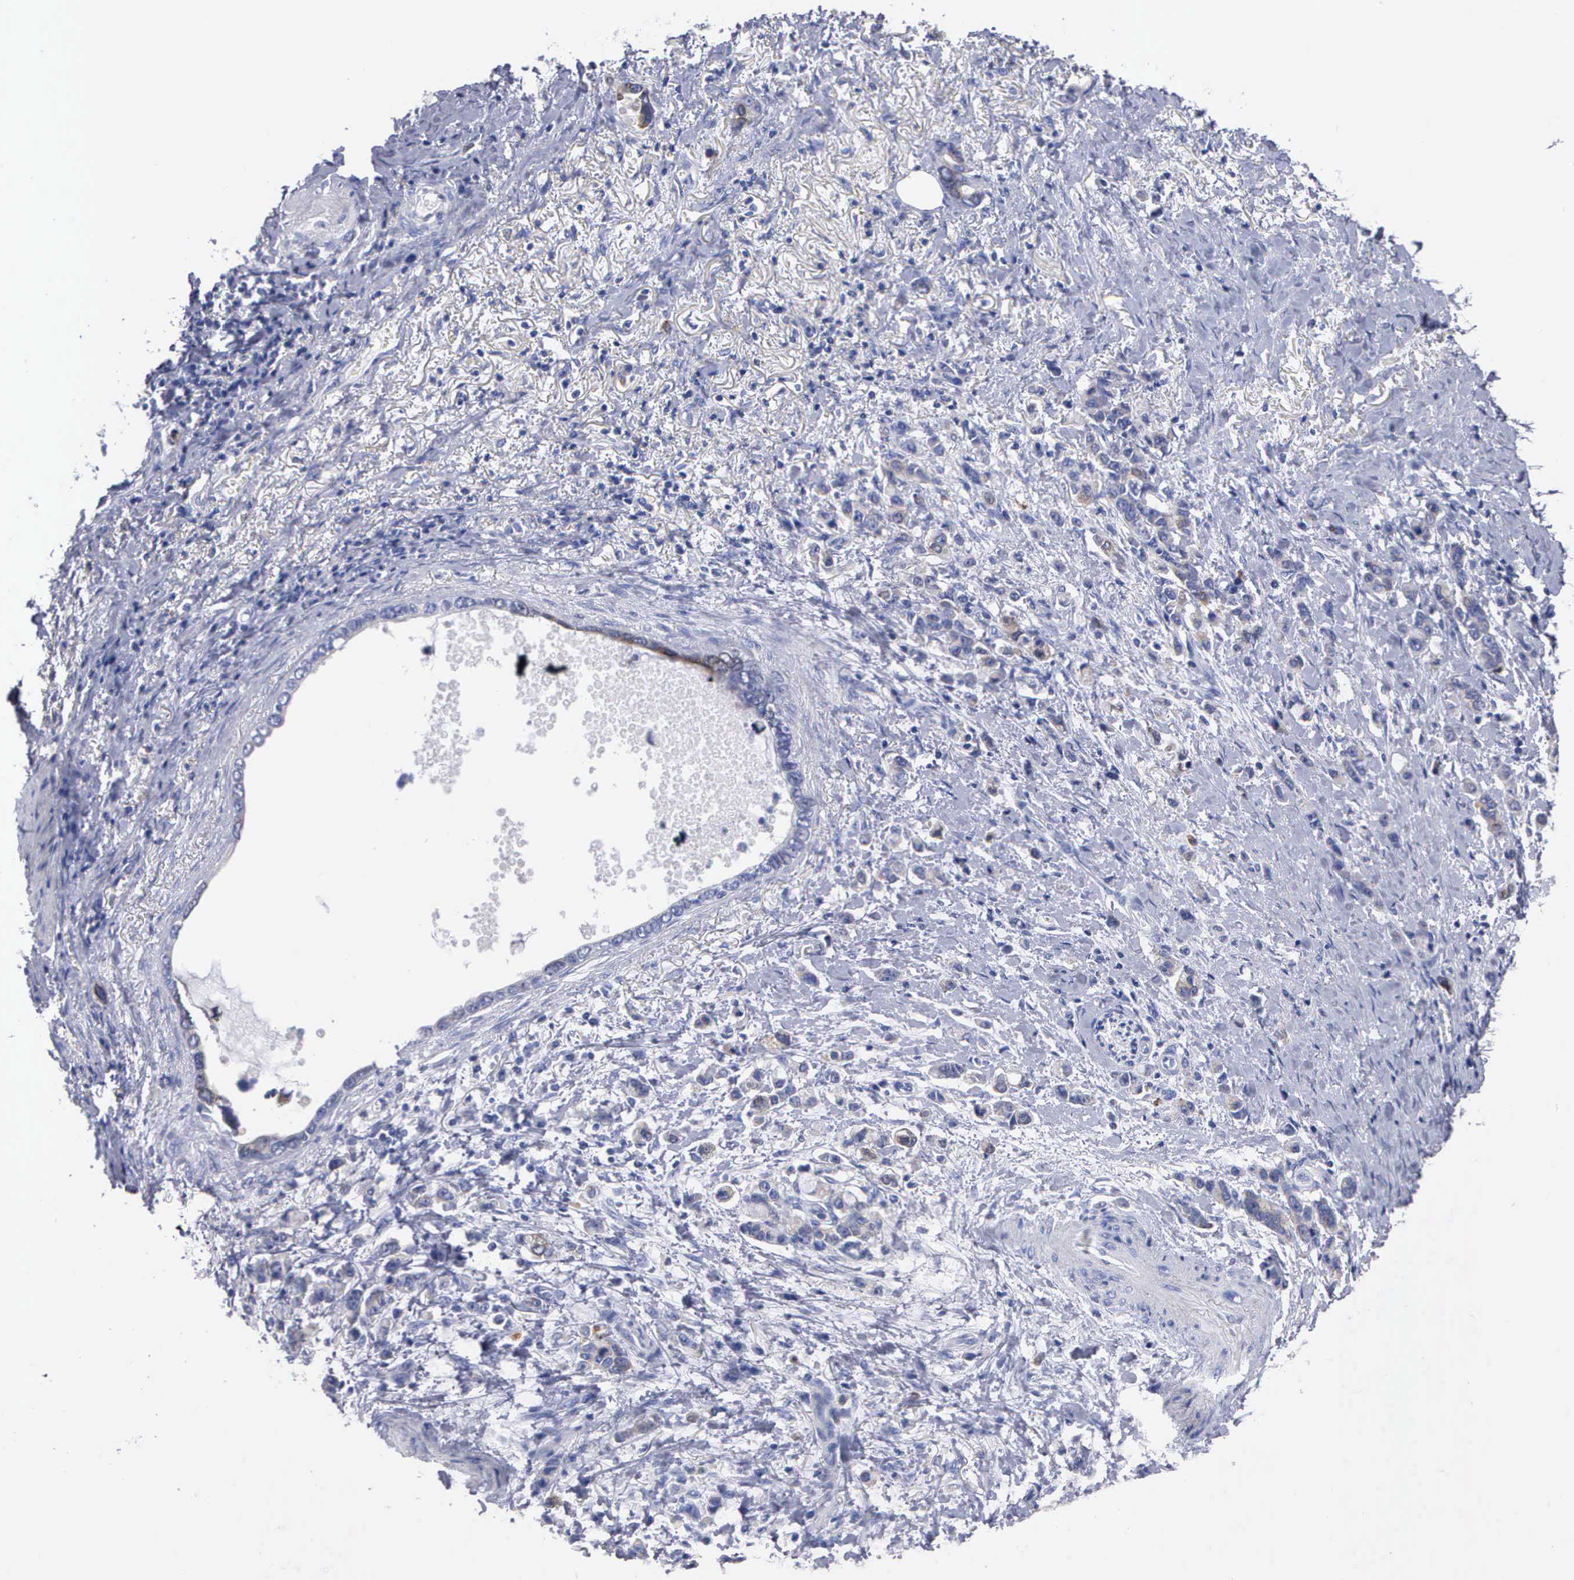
{"staining": {"intensity": "negative", "quantity": "none", "location": "none"}, "tissue": "stomach cancer", "cell_type": "Tumor cells", "image_type": "cancer", "snomed": [{"axis": "morphology", "description": "Adenocarcinoma, NOS"}, {"axis": "topography", "description": "Stomach"}], "caption": "IHC of stomach adenocarcinoma reveals no positivity in tumor cells.", "gene": "PTGS2", "patient": {"sex": "male", "age": 78}}